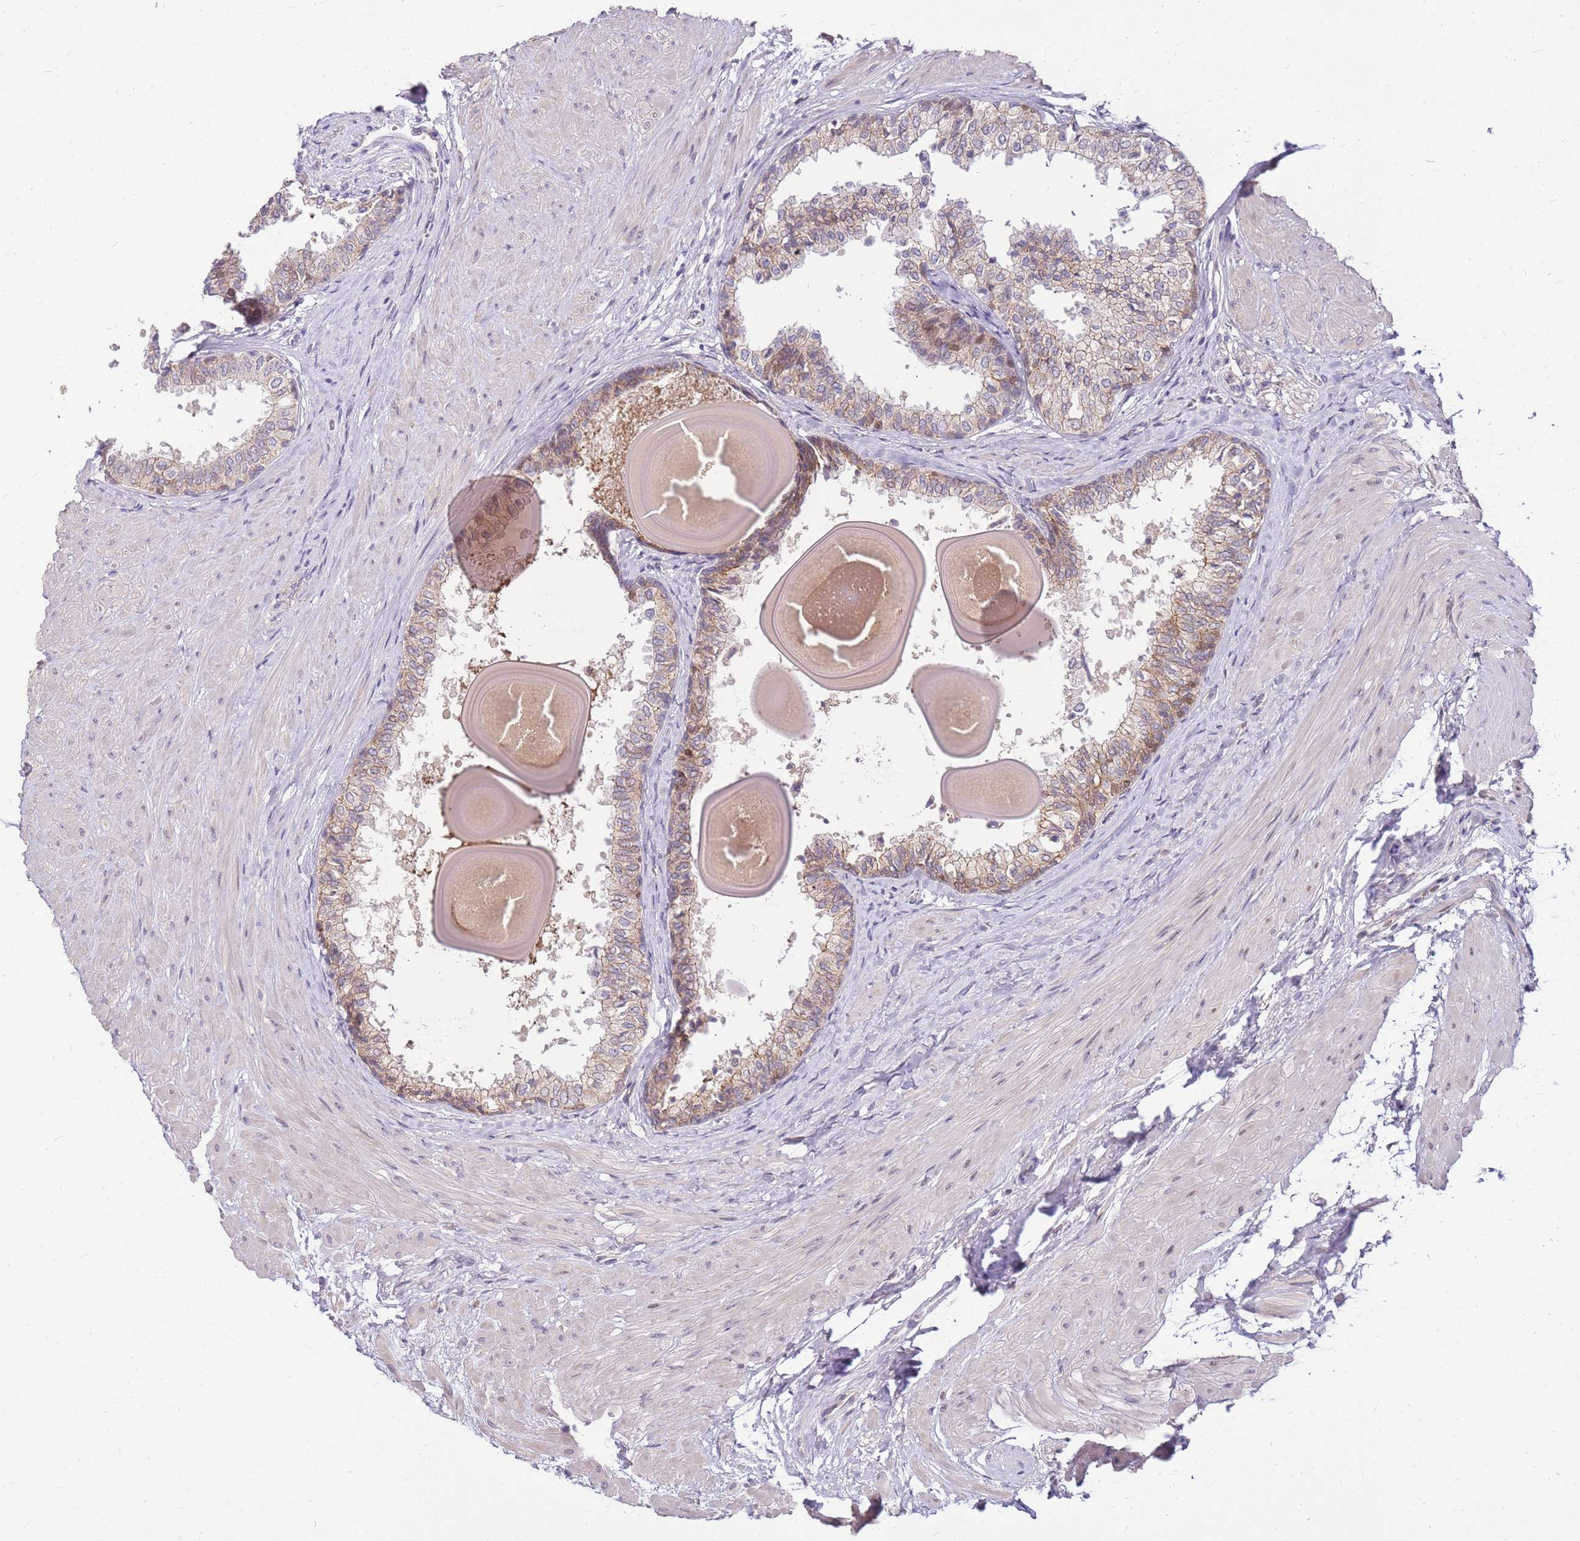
{"staining": {"intensity": "moderate", "quantity": "25%-75%", "location": "cytoplasmic/membranous,nuclear"}, "tissue": "prostate", "cell_type": "Glandular cells", "image_type": "normal", "snomed": [{"axis": "morphology", "description": "Normal tissue, NOS"}, {"axis": "topography", "description": "Prostate"}], "caption": "Immunohistochemistry (IHC) photomicrograph of unremarkable human prostate stained for a protein (brown), which exhibits medium levels of moderate cytoplasmic/membranous,nuclear staining in about 25%-75% of glandular cells.", "gene": "CLBA1", "patient": {"sex": "male", "age": 48}}